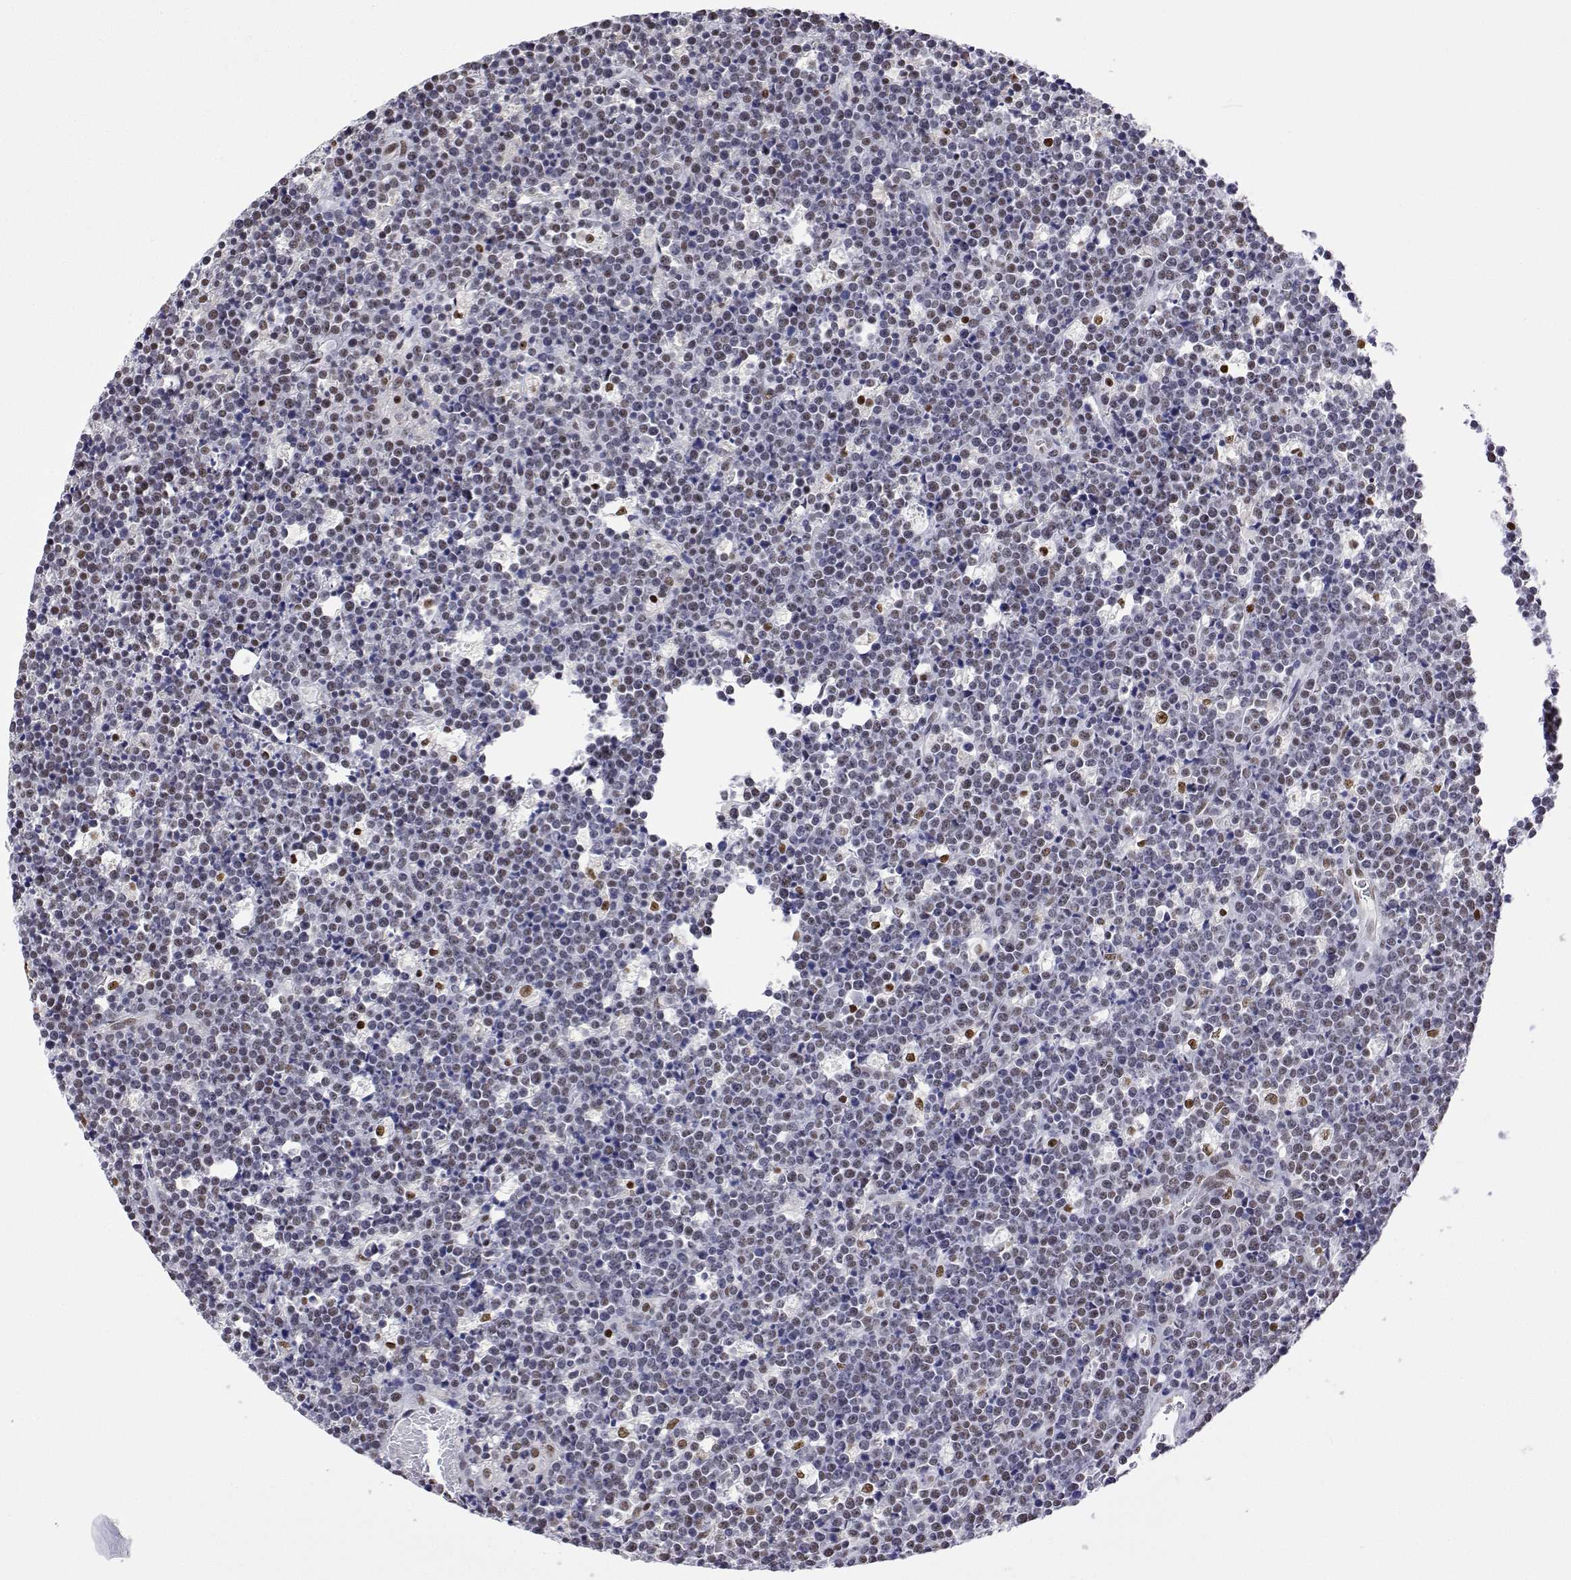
{"staining": {"intensity": "negative", "quantity": "none", "location": "none"}, "tissue": "lymphoma", "cell_type": "Tumor cells", "image_type": "cancer", "snomed": [{"axis": "morphology", "description": "Malignant lymphoma, non-Hodgkin's type, High grade"}, {"axis": "topography", "description": "Ovary"}], "caption": "This is an IHC image of lymphoma. There is no expression in tumor cells.", "gene": "ADAR", "patient": {"sex": "female", "age": 56}}